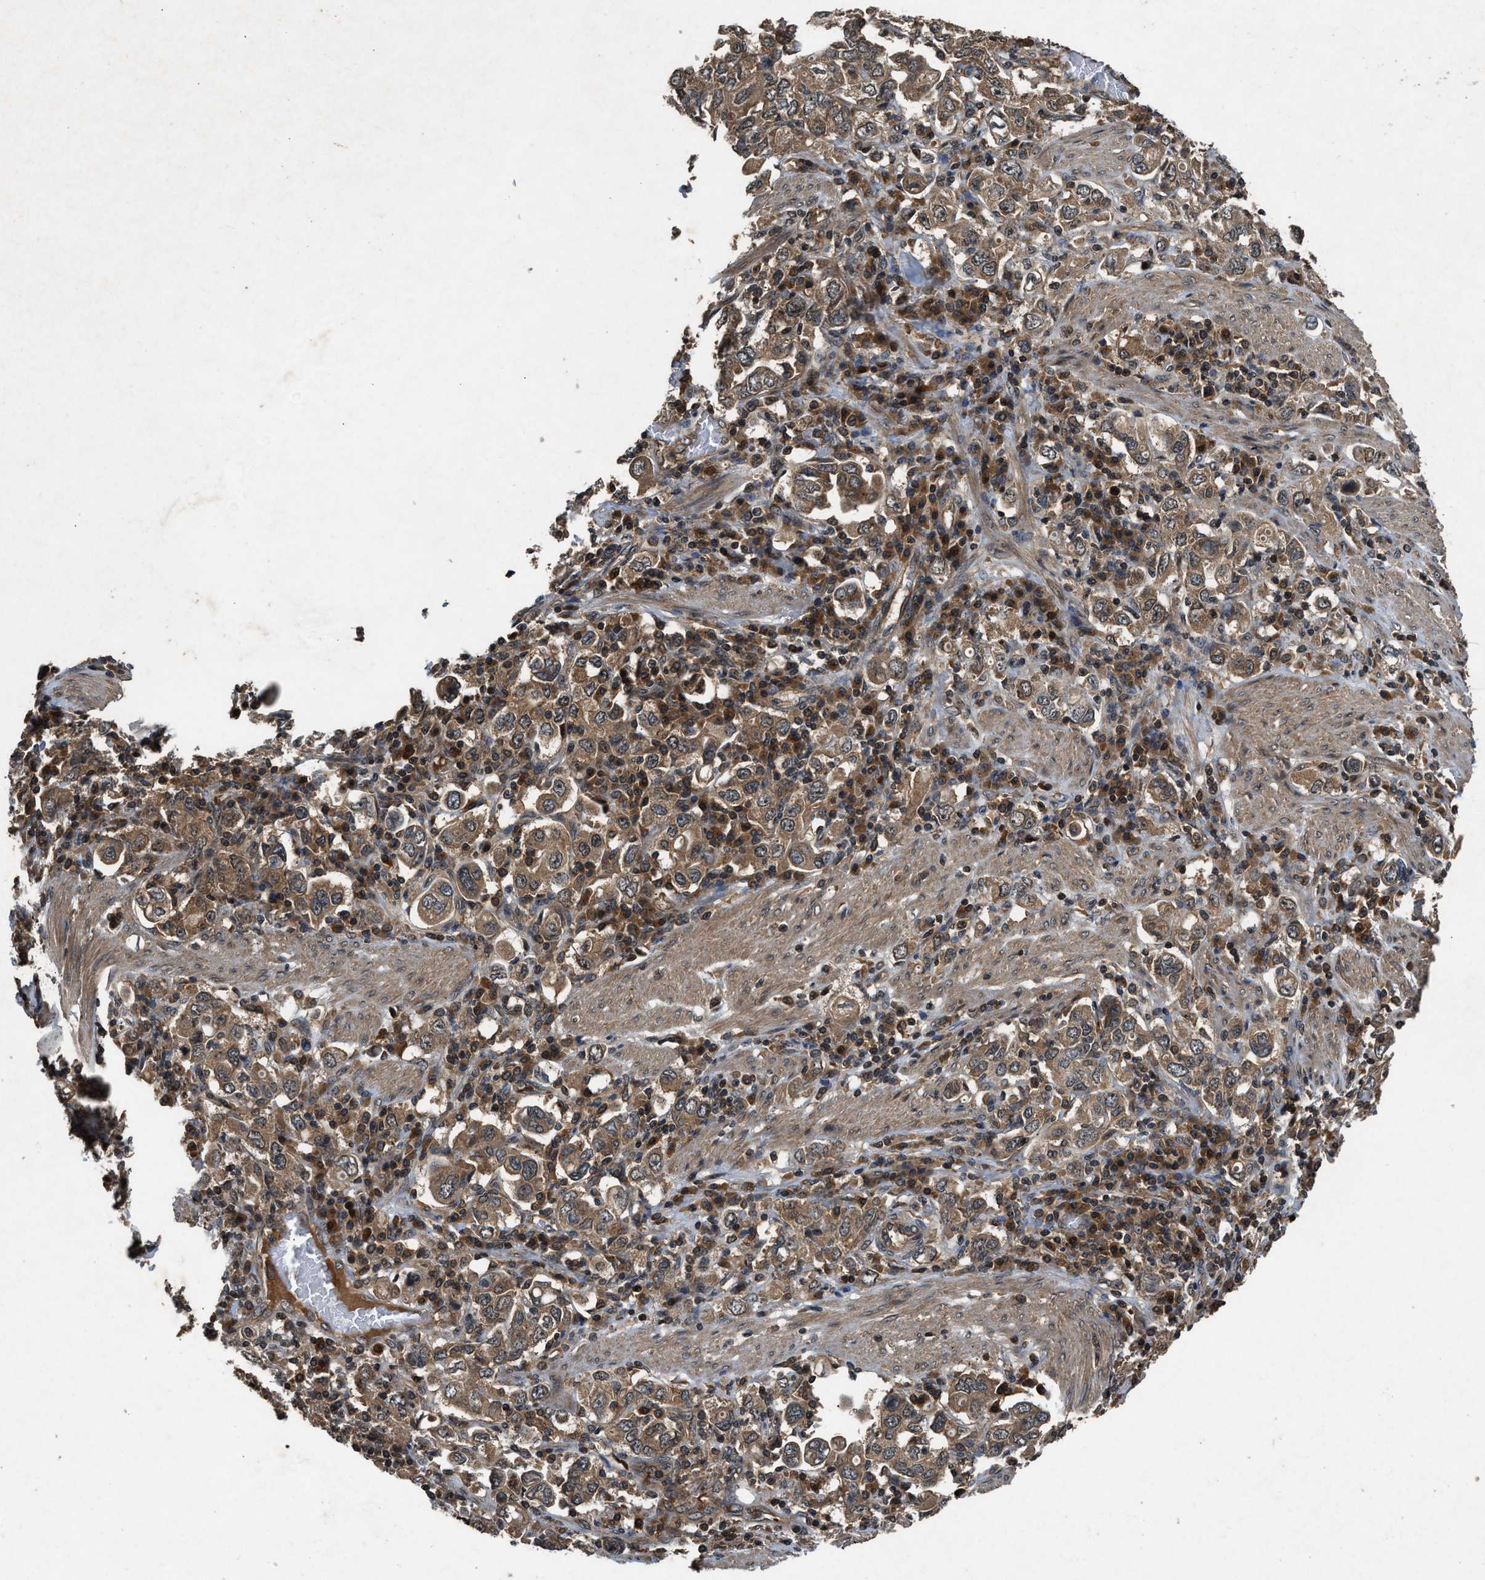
{"staining": {"intensity": "moderate", "quantity": ">75%", "location": "cytoplasmic/membranous"}, "tissue": "stomach cancer", "cell_type": "Tumor cells", "image_type": "cancer", "snomed": [{"axis": "morphology", "description": "Adenocarcinoma, NOS"}, {"axis": "topography", "description": "Stomach, upper"}], "caption": "Immunohistochemistry (IHC) of human stomach cancer demonstrates medium levels of moderate cytoplasmic/membranous expression in about >75% of tumor cells.", "gene": "RPS6KB1", "patient": {"sex": "male", "age": 62}}